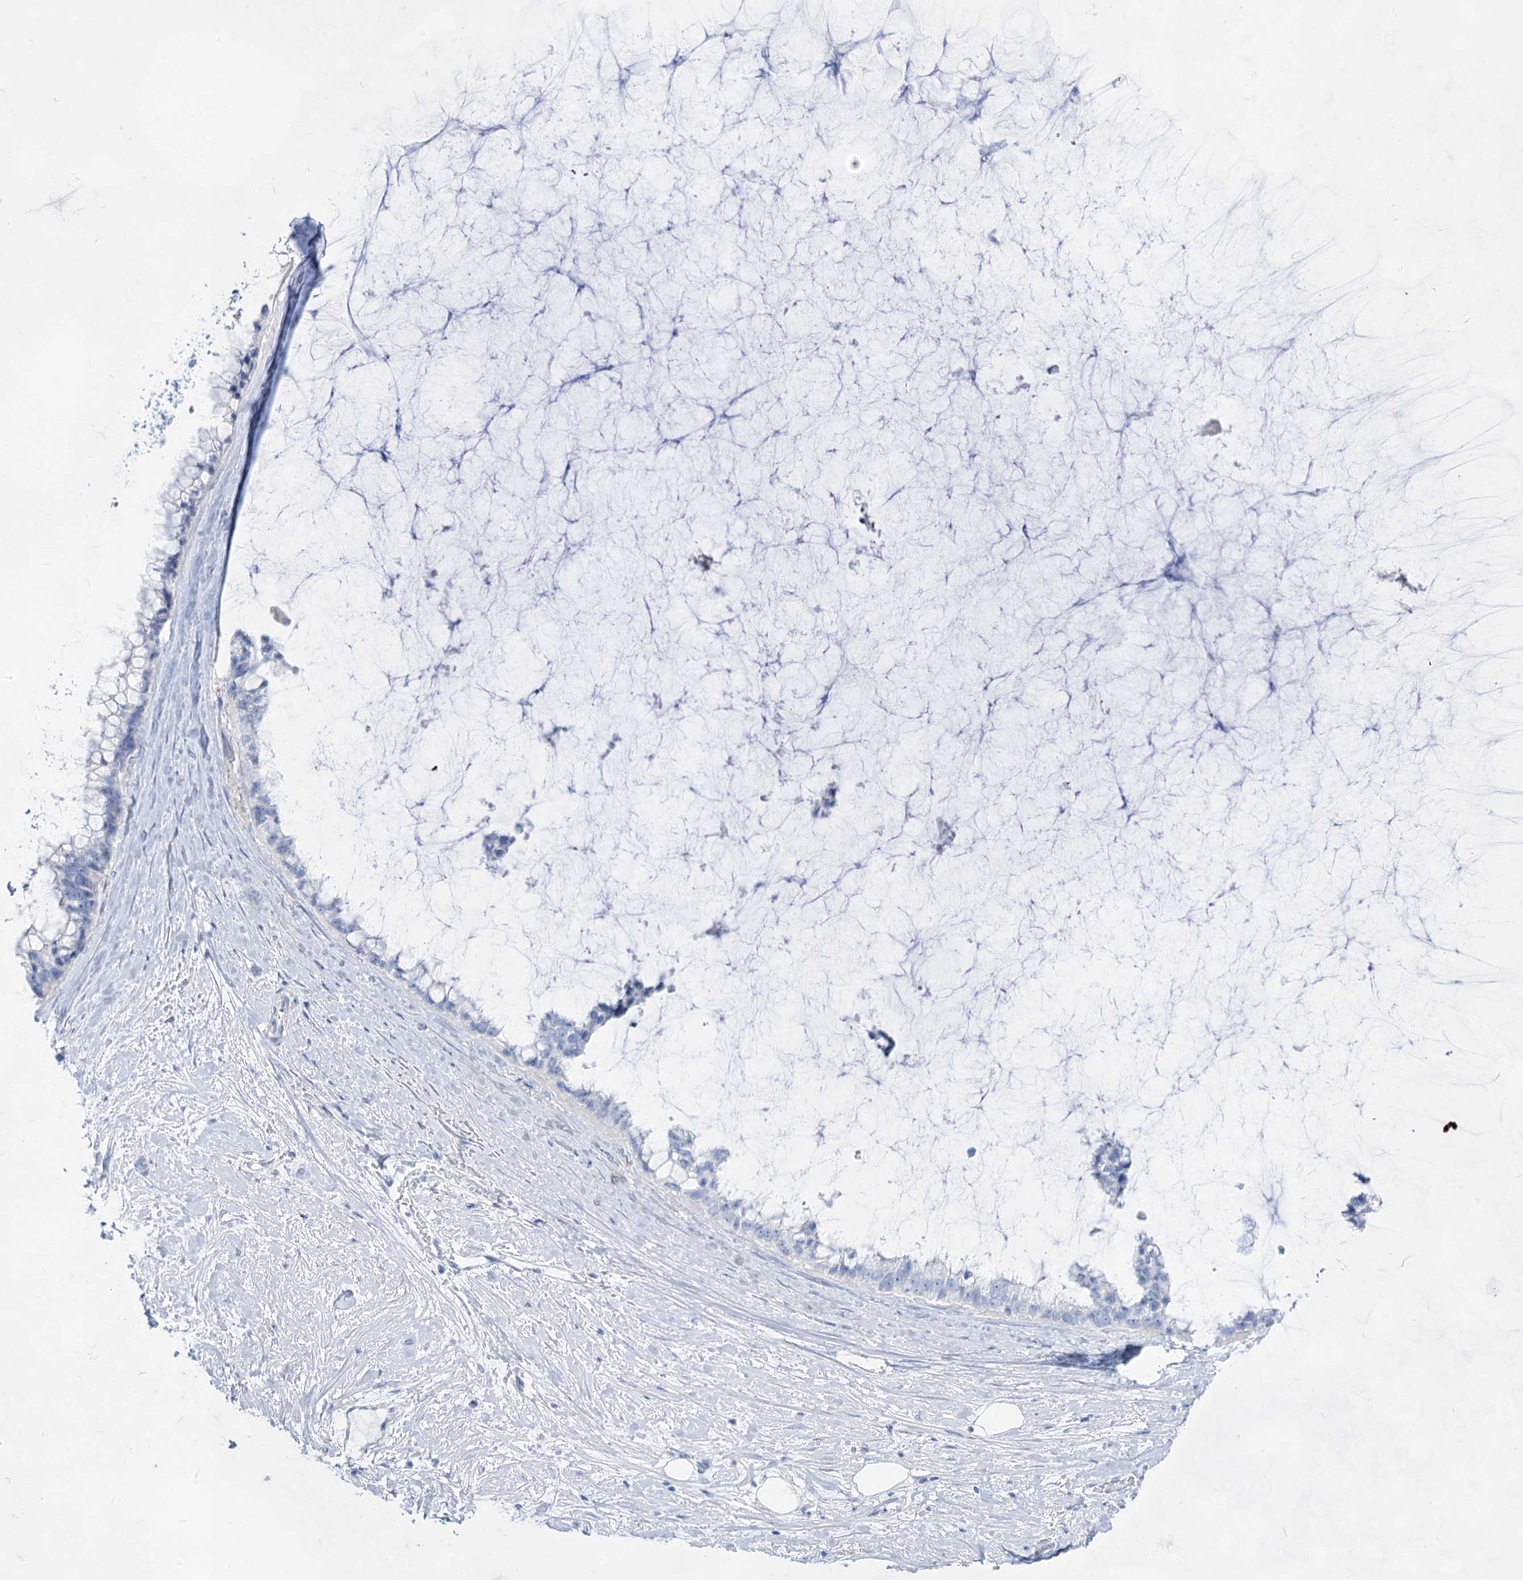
{"staining": {"intensity": "negative", "quantity": "none", "location": "none"}, "tissue": "ovarian cancer", "cell_type": "Tumor cells", "image_type": "cancer", "snomed": [{"axis": "morphology", "description": "Cystadenocarcinoma, mucinous, NOS"}, {"axis": "topography", "description": "Ovary"}], "caption": "Immunohistochemistry of mucinous cystadenocarcinoma (ovarian) displays no expression in tumor cells. (Stains: DAB (3,3'-diaminobenzidine) IHC with hematoxylin counter stain, Microscopy: brightfield microscopy at high magnification).", "gene": "ACRV1", "patient": {"sex": "female", "age": 39}}